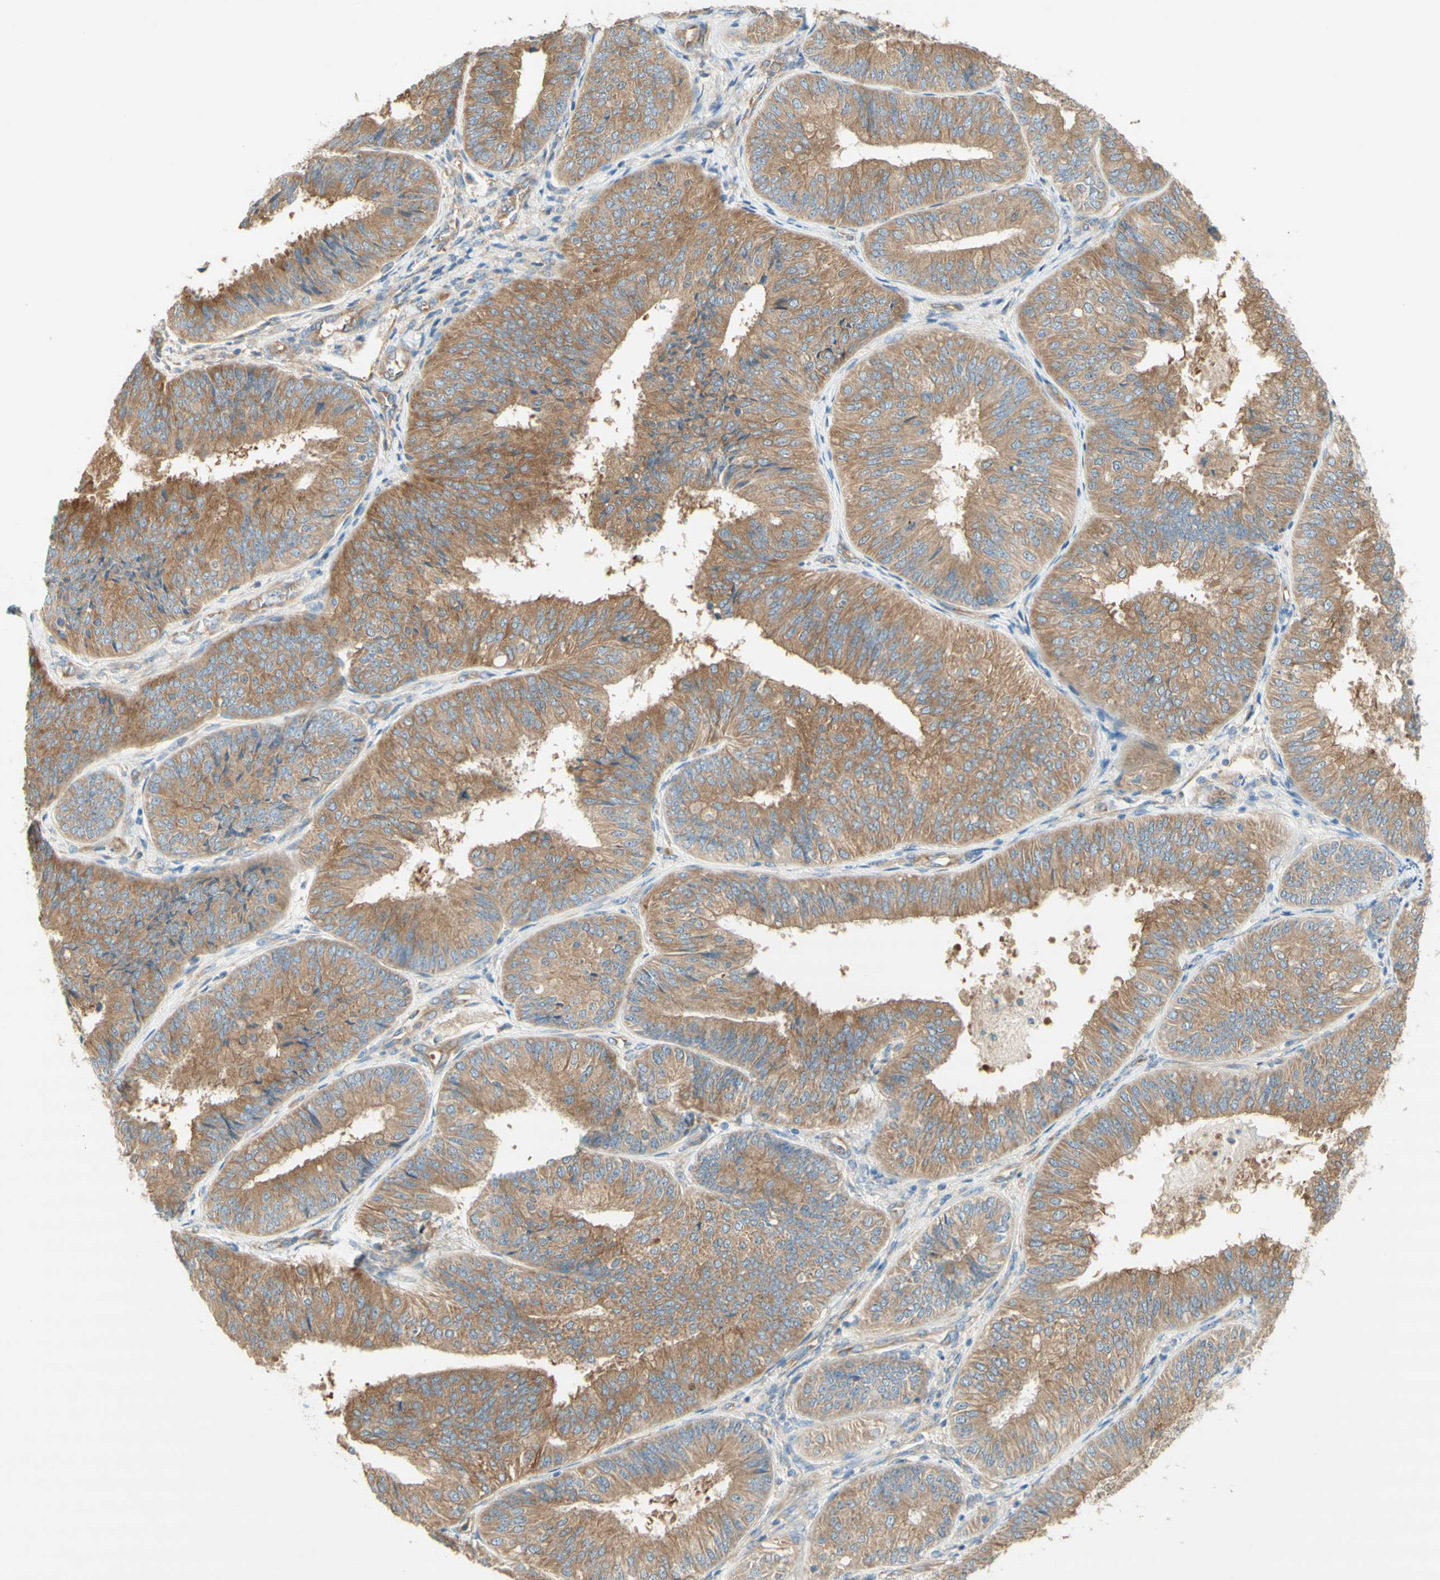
{"staining": {"intensity": "moderate", "quantity": ">75%", "location": "cytoplasmic/membranous"}, "tissue": "endometrial cancer", "cell_type": "Tumor cells", "image_type": "cancer", "snomed": [{"axis": "morphology", "description": "Adenocarcinoma, NOS"}, {"axis": "topography", "description": "Endometrium"}], "caption": "Tumor cells demonstrate medium levels of moderate cytoplasmic/membranous expression in approximately >75% of cells in human endometrial cancer (adenocarcinoma).", "gene": "DYNC1H1", "patient": {"sex": "female", "age": 58}}